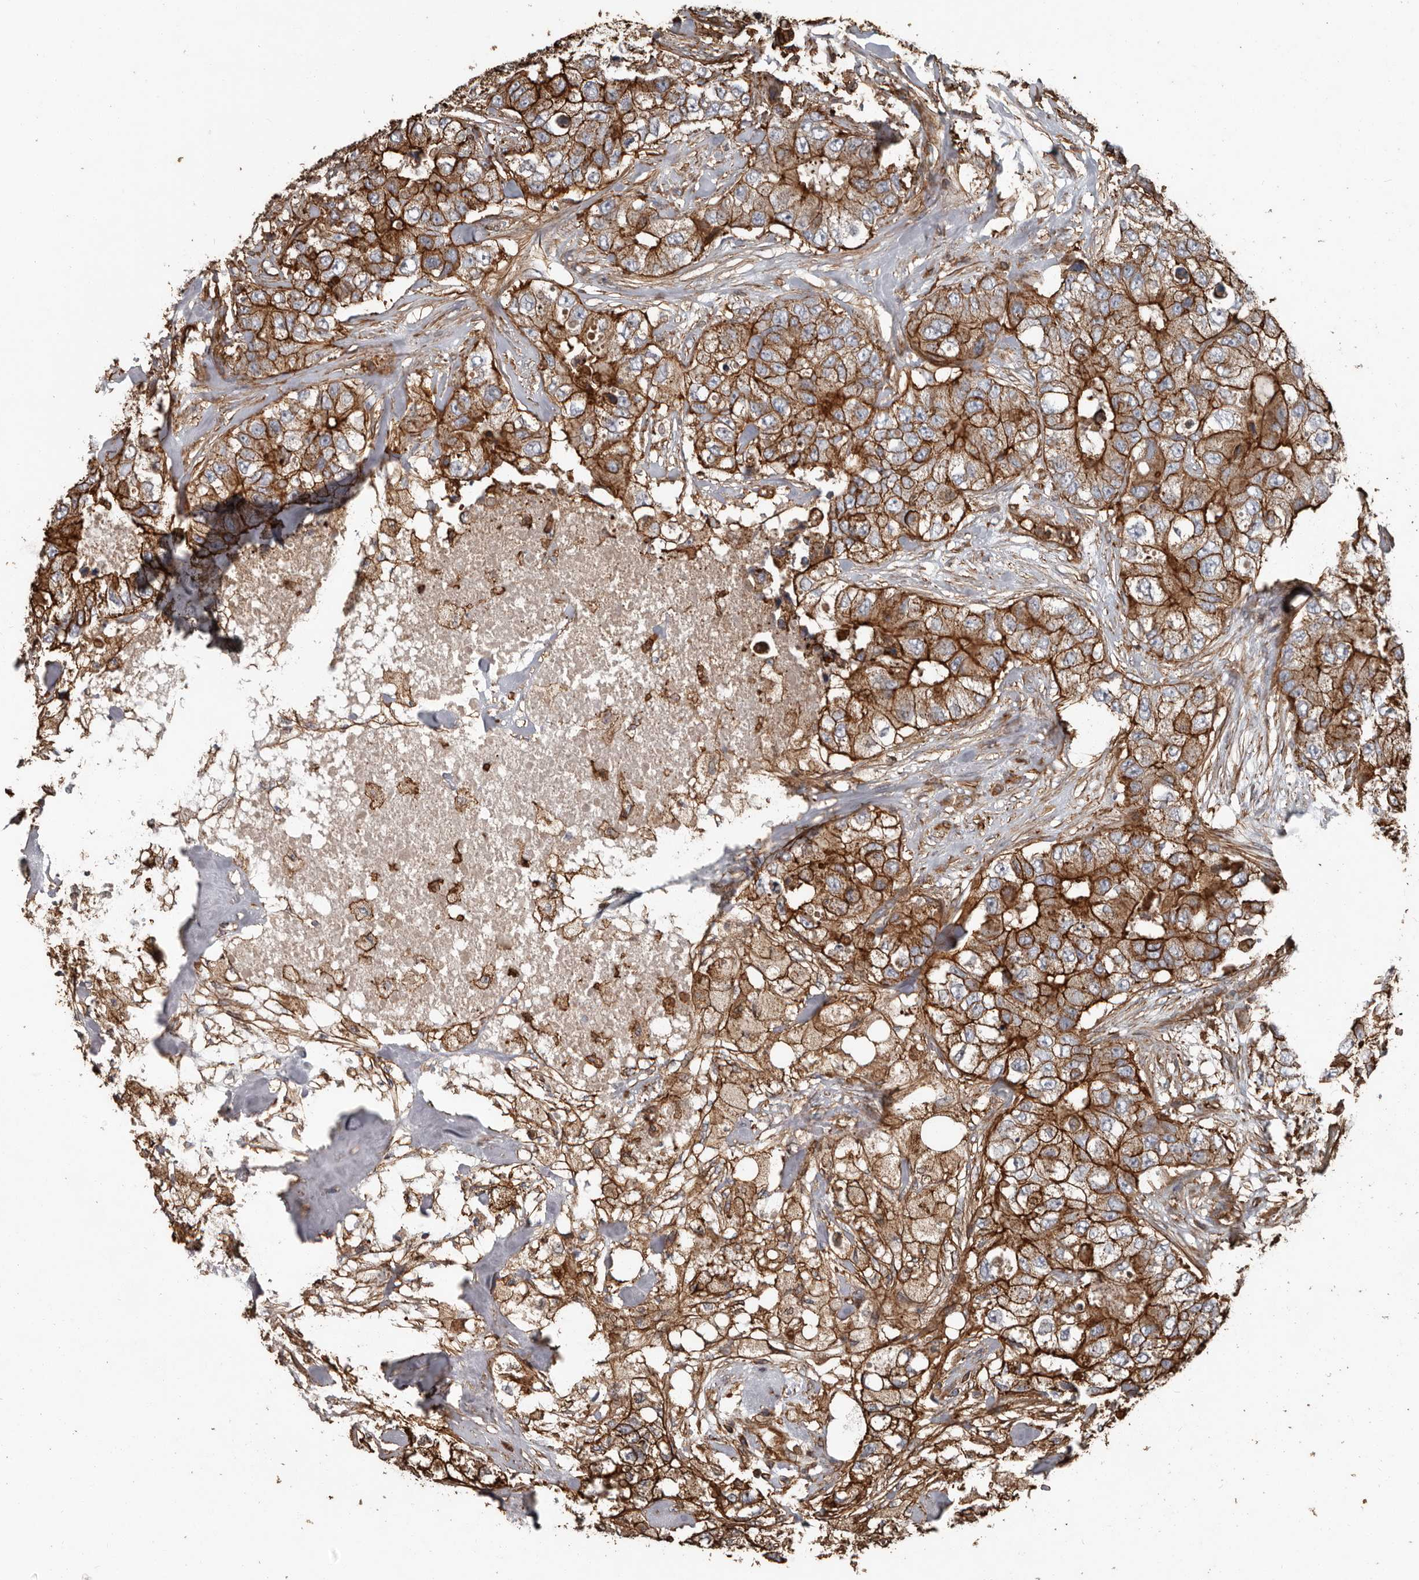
{"staining": {"intensity": "strong", "quantity": ">75%", "location": "cytoplasmic/membranous"}, "tissue": "breast cancer", "cell_type": "Tumor cells", "image_type": "cancer", "snomed": [{"axis": "morphology", "description": "Duct carcinoma"}, {"axis": "topography", "description": "Breast"}], "caption": "Protein staining of breast cancer tissue displays strong cytoplasmic/membranous positivity in about >75% of tumor cells. (DAB = brown stain, brightfield microscopy at high magnification).", "gene": "DENND6B", "patient": {"sex": "female", "age": 62}}